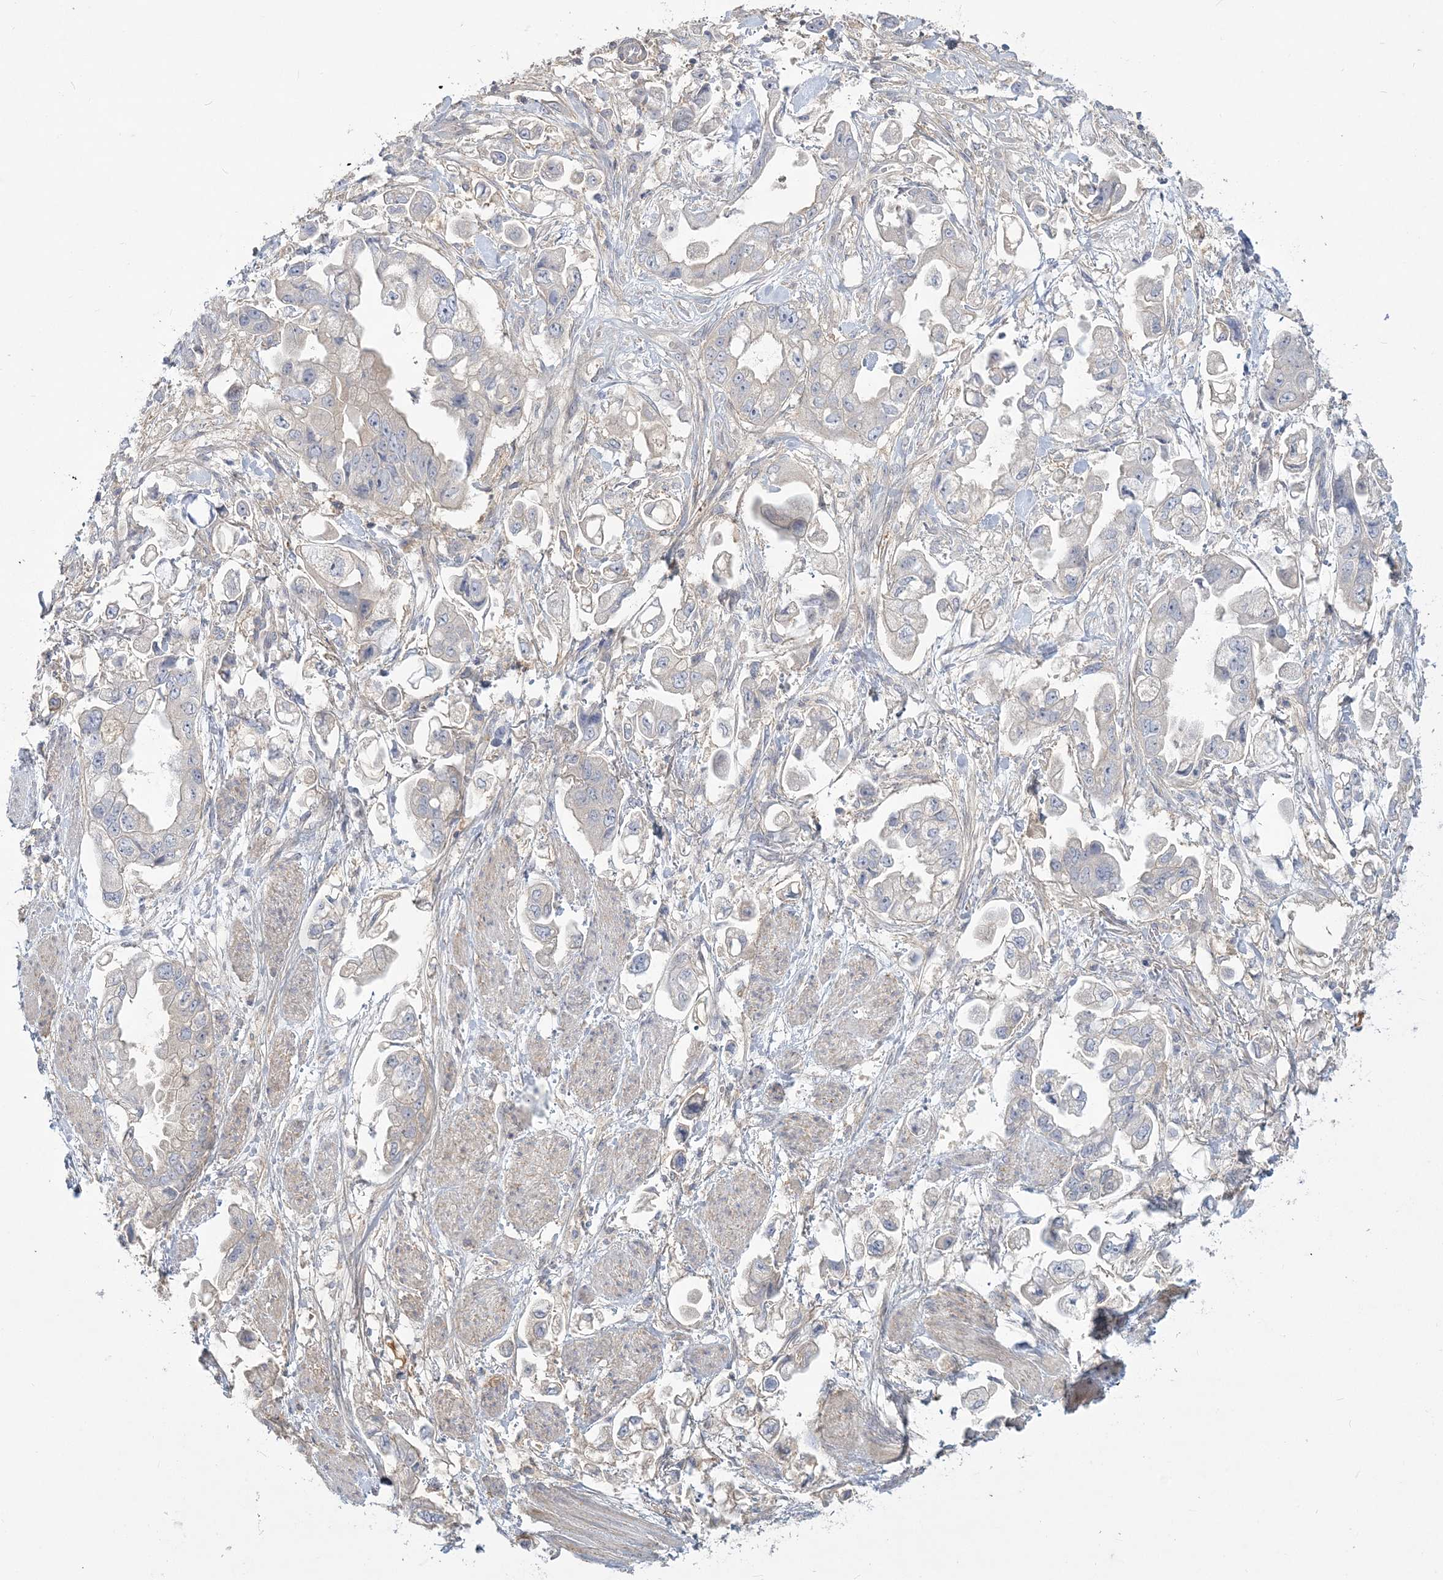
{"staining": {"intensity": "negative", "quantity": "none", "location": "none"}, "tissue": "stomach cancer", "cell_type": "Tumor cells", "image_type": "cancer", "snomed": [{"axis": "morphology", "description": "Adenocarcinoma, NOS"}, {"axis": "topography", "description": "Stomach"}], "caption": "There is no significant expression in tumor cells of stomach cancer (adenocarcinoma).", "gene": "ANKS1A", "patient": {"sex": "male", "age": 62}}